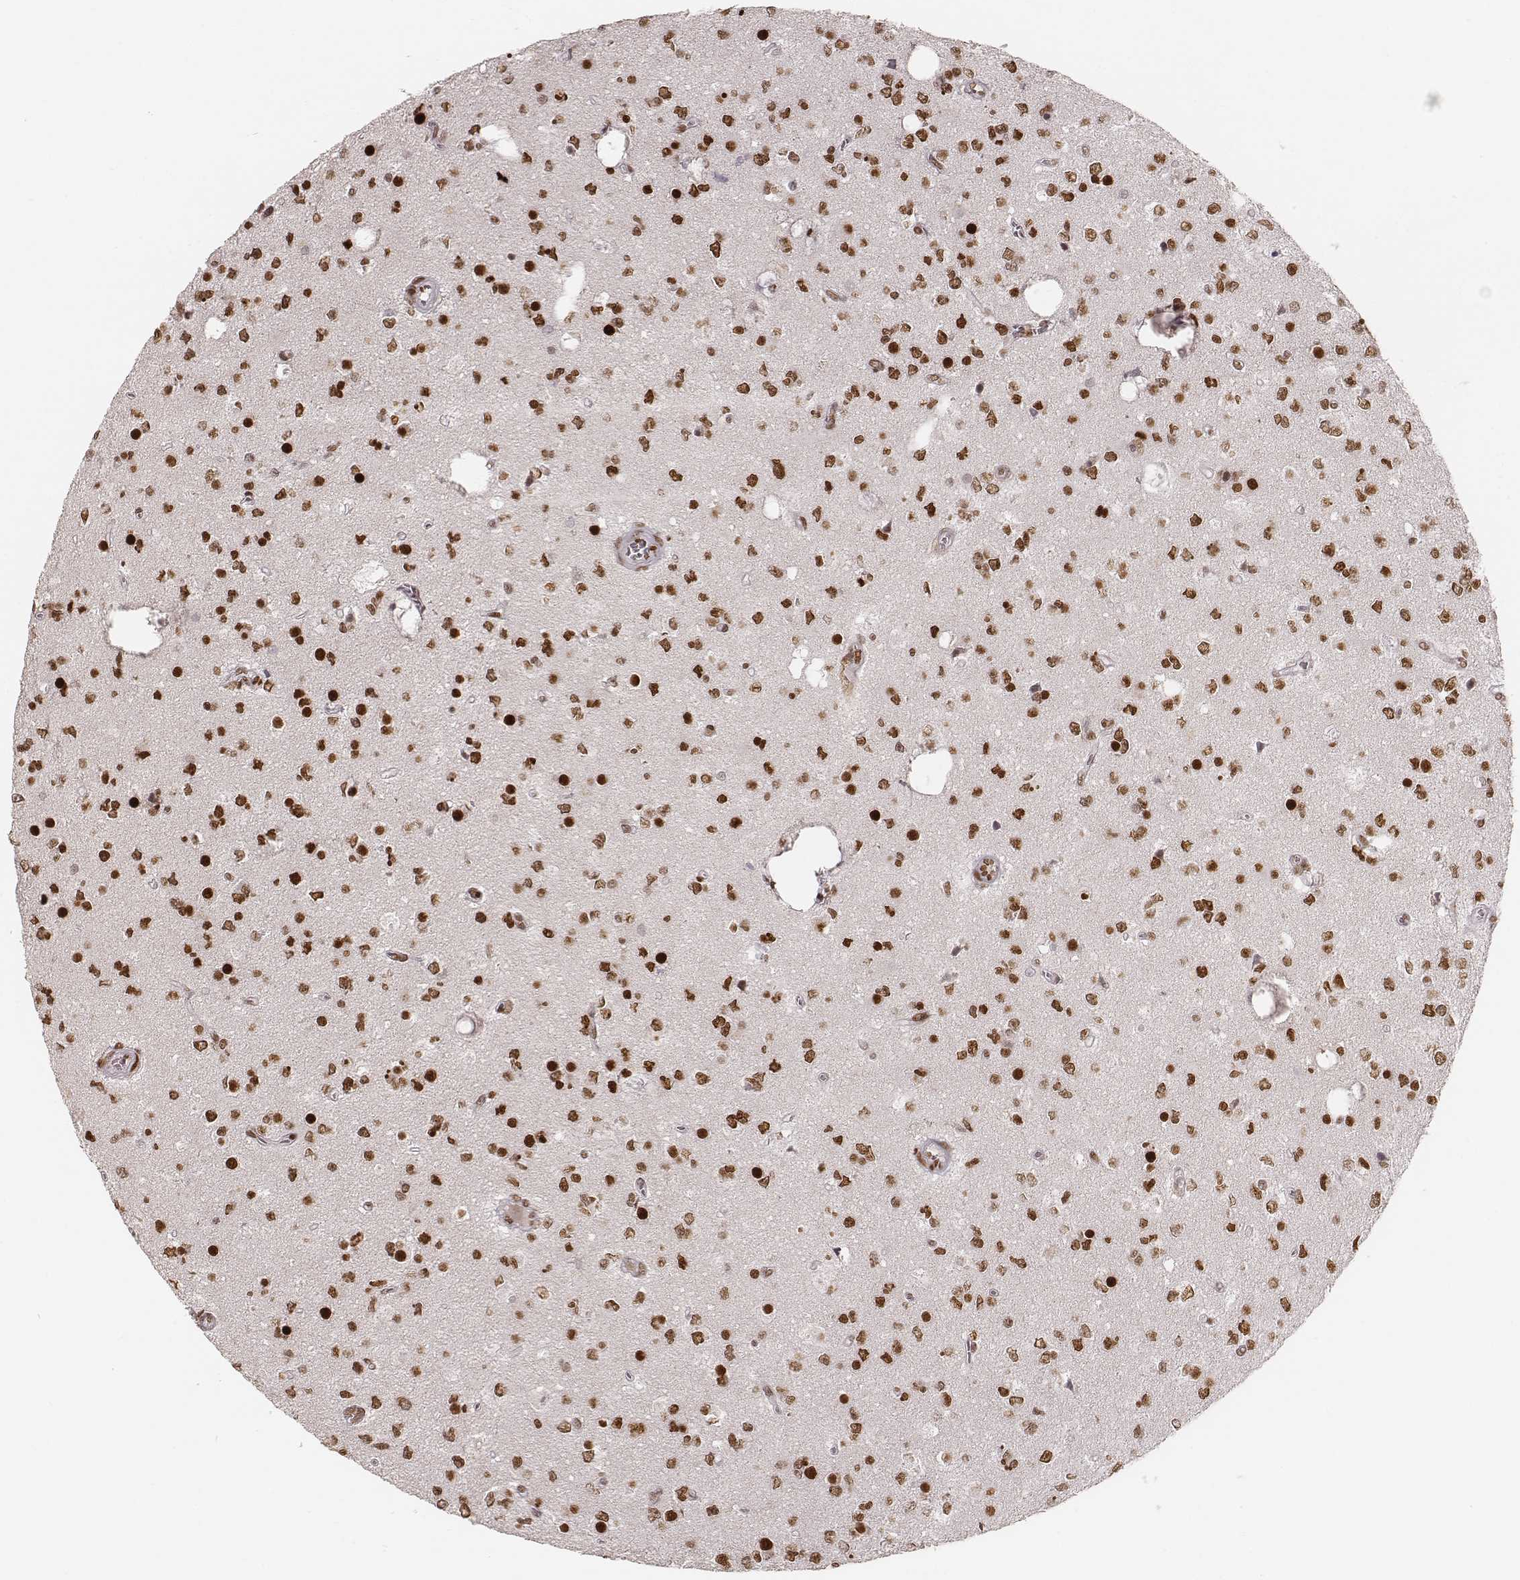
{"staining": {"intensity": "strong", "quantity": ">75%", "location": "nuclear"}, "tissue": "glioma", "cell_type": "Tumor cells", "image_type": "cancer", "snomed": [{"axis": "morphology", "description": "Glioma, malignant, Low grade"}, {"axis": "topography", "description": "Brain"}], "caption": "Human glioma stained for a protein (brown) reveals strong nuclear positive staining in approximately >75% of tumor cells.", "gene": "HNRNPC", "patient": {"sex": "female", "age": 45}}